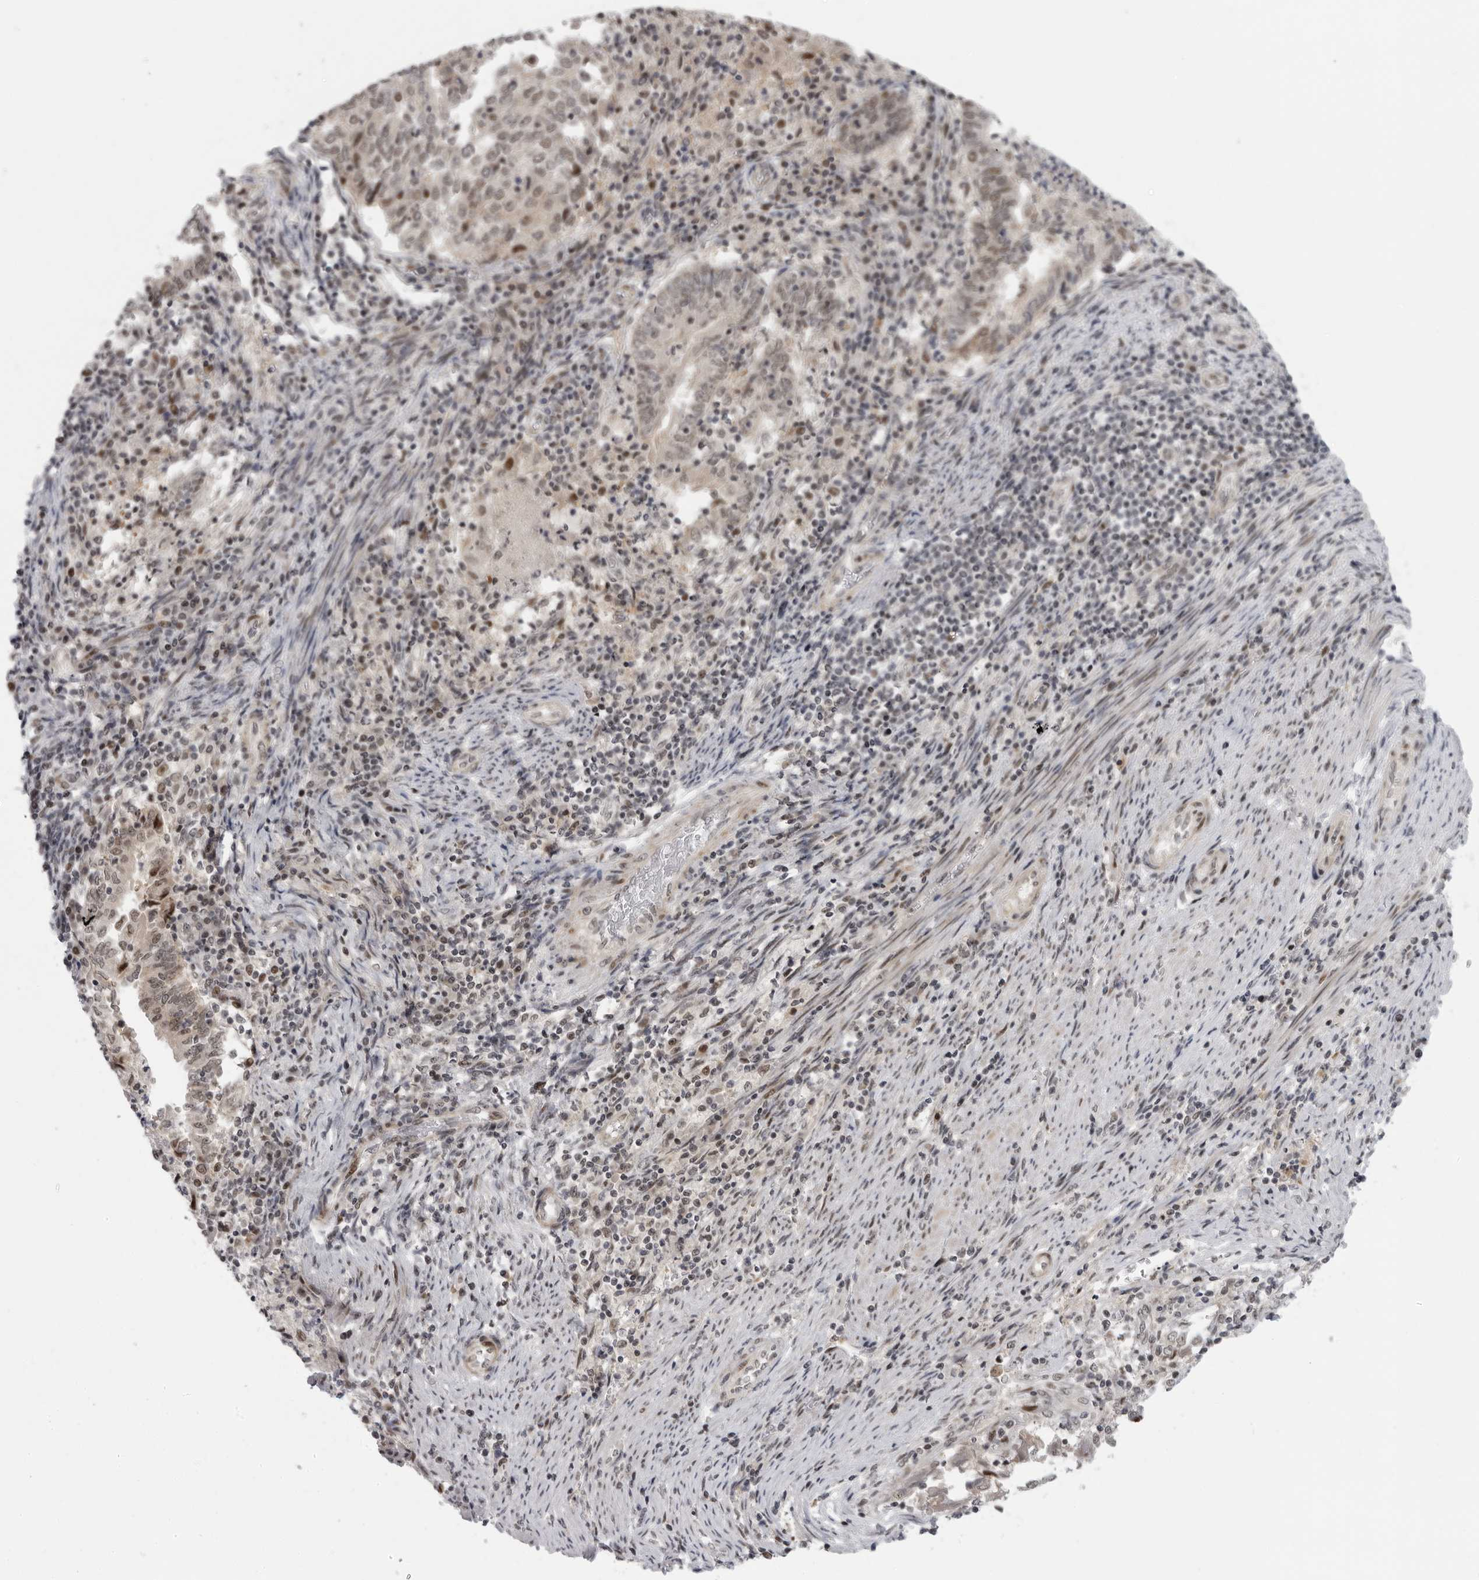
{"staining": {"intensity": "weak", "quantity": ">75%", "location": "nuclear"}, "tissue": "endometrial cancer", "cell_type": "Tumor cells", "image_type": "cancer", "snomed": [{"axis": "morphology", "description": "Adenocarcinoma, NOS"}, {"axis": "topography", "description": "Endometrium"}], "caption": "The image shows a brown stain indicating the presence of a protein in the nuclear of tumor cells in endometrial cancer. Immunohistochemistry stains the protein in brown and the nuclei are stained blue.", "gene": "ALPK2", "patient": {"sex": "female", "age": 80}}